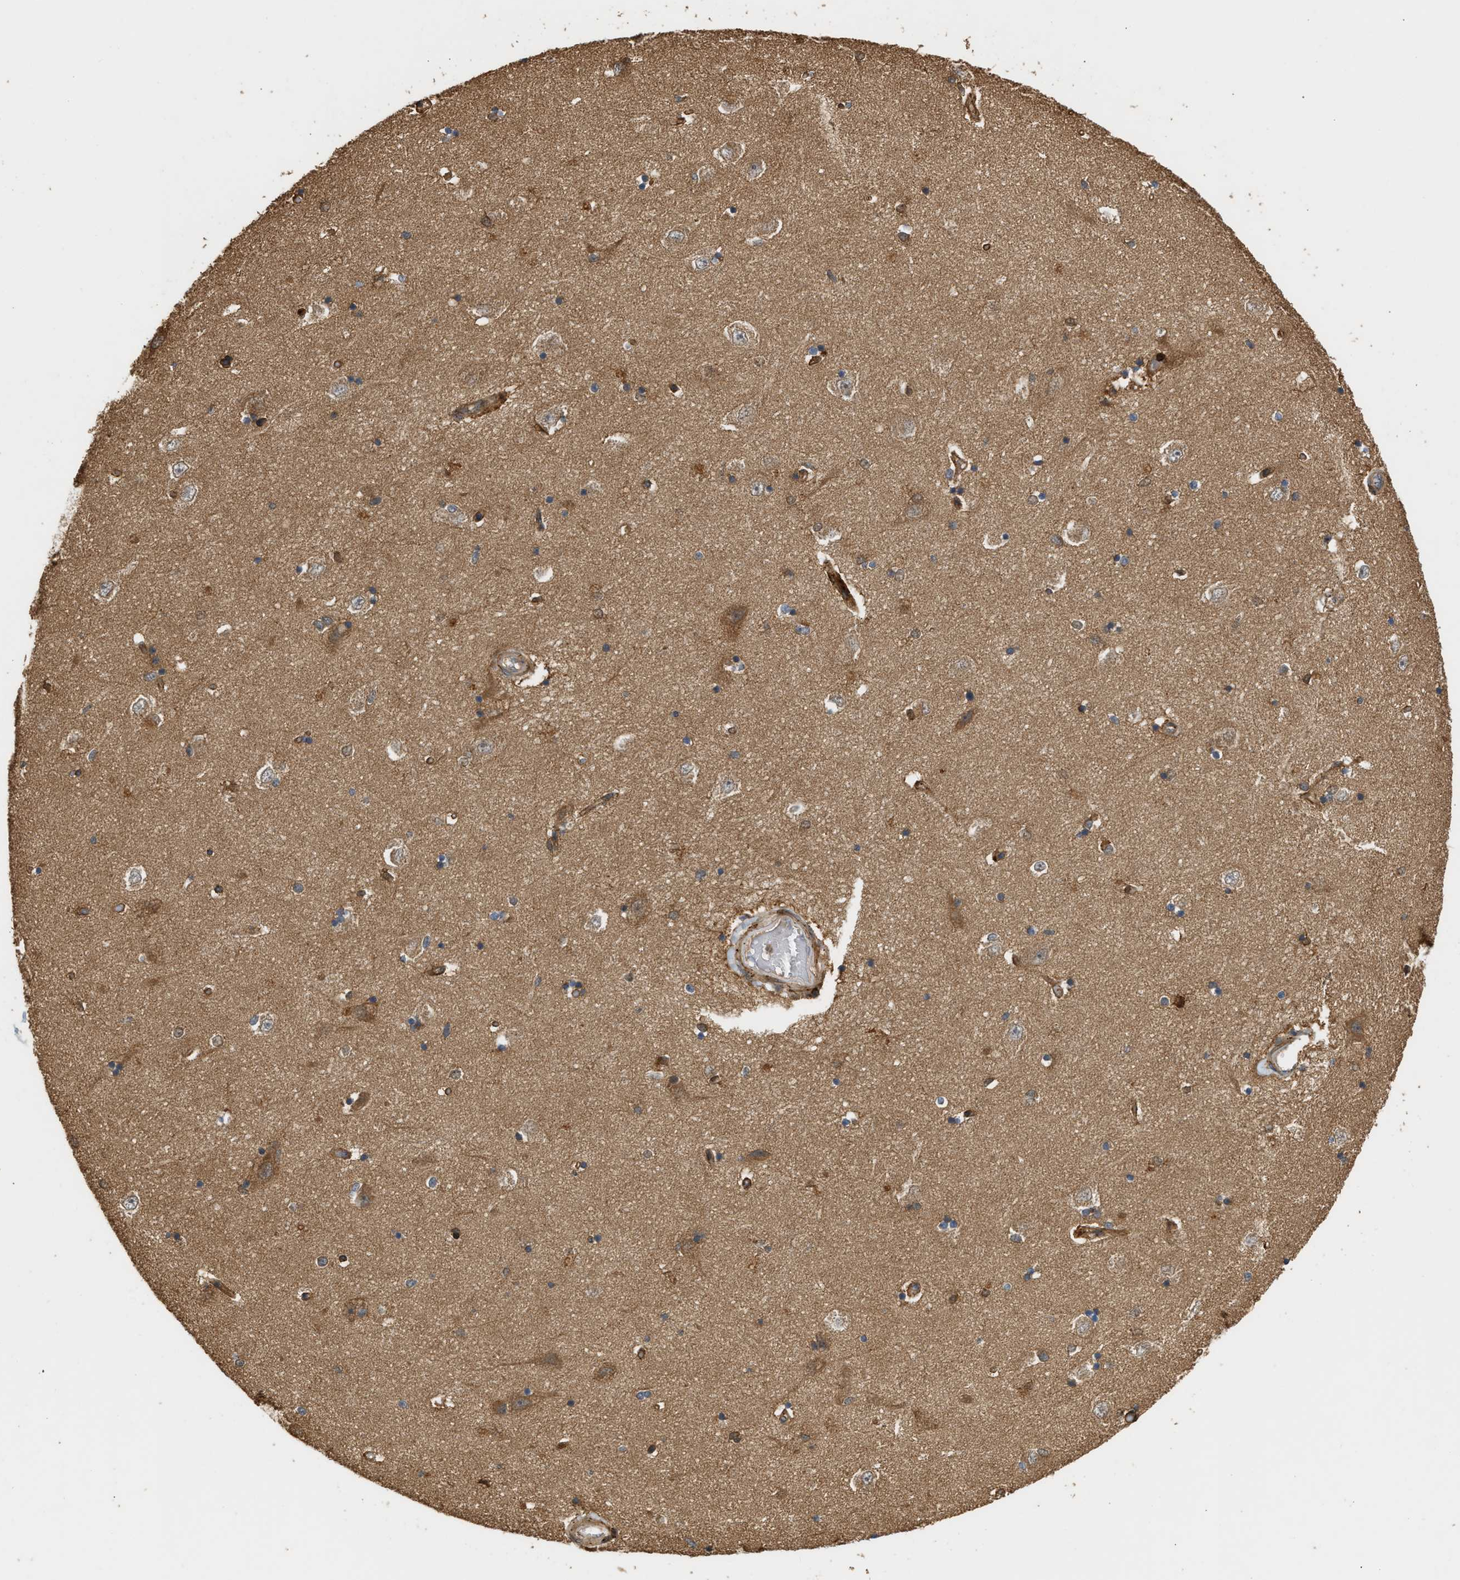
{"staining": {"intensity": "moderate", "quantity": ">75%", "location": "cytoplasmic/membranous"}, "tissue": "hippocampus", "cell_type": "Glial cells", "image_type": "normal", "snomed": [{"axis": "morphology", "description": "Normal tissue, NOS"}, {"axis": "topography", "description": "Hippocampus"}], "caption": "The photomicrograph reveals immunohistochemical staining of benign hippocampus. There is moderate cytoplasmic/membranous expression is appreciated in approximately >75% of glial cells. (DAB (3,3'-diaminobenzidine) IHC, brown staining for protein, blue staining for nuclei).", "gene": "ENSG00000282218", "patient": {"sex": "male", "age": 45}}